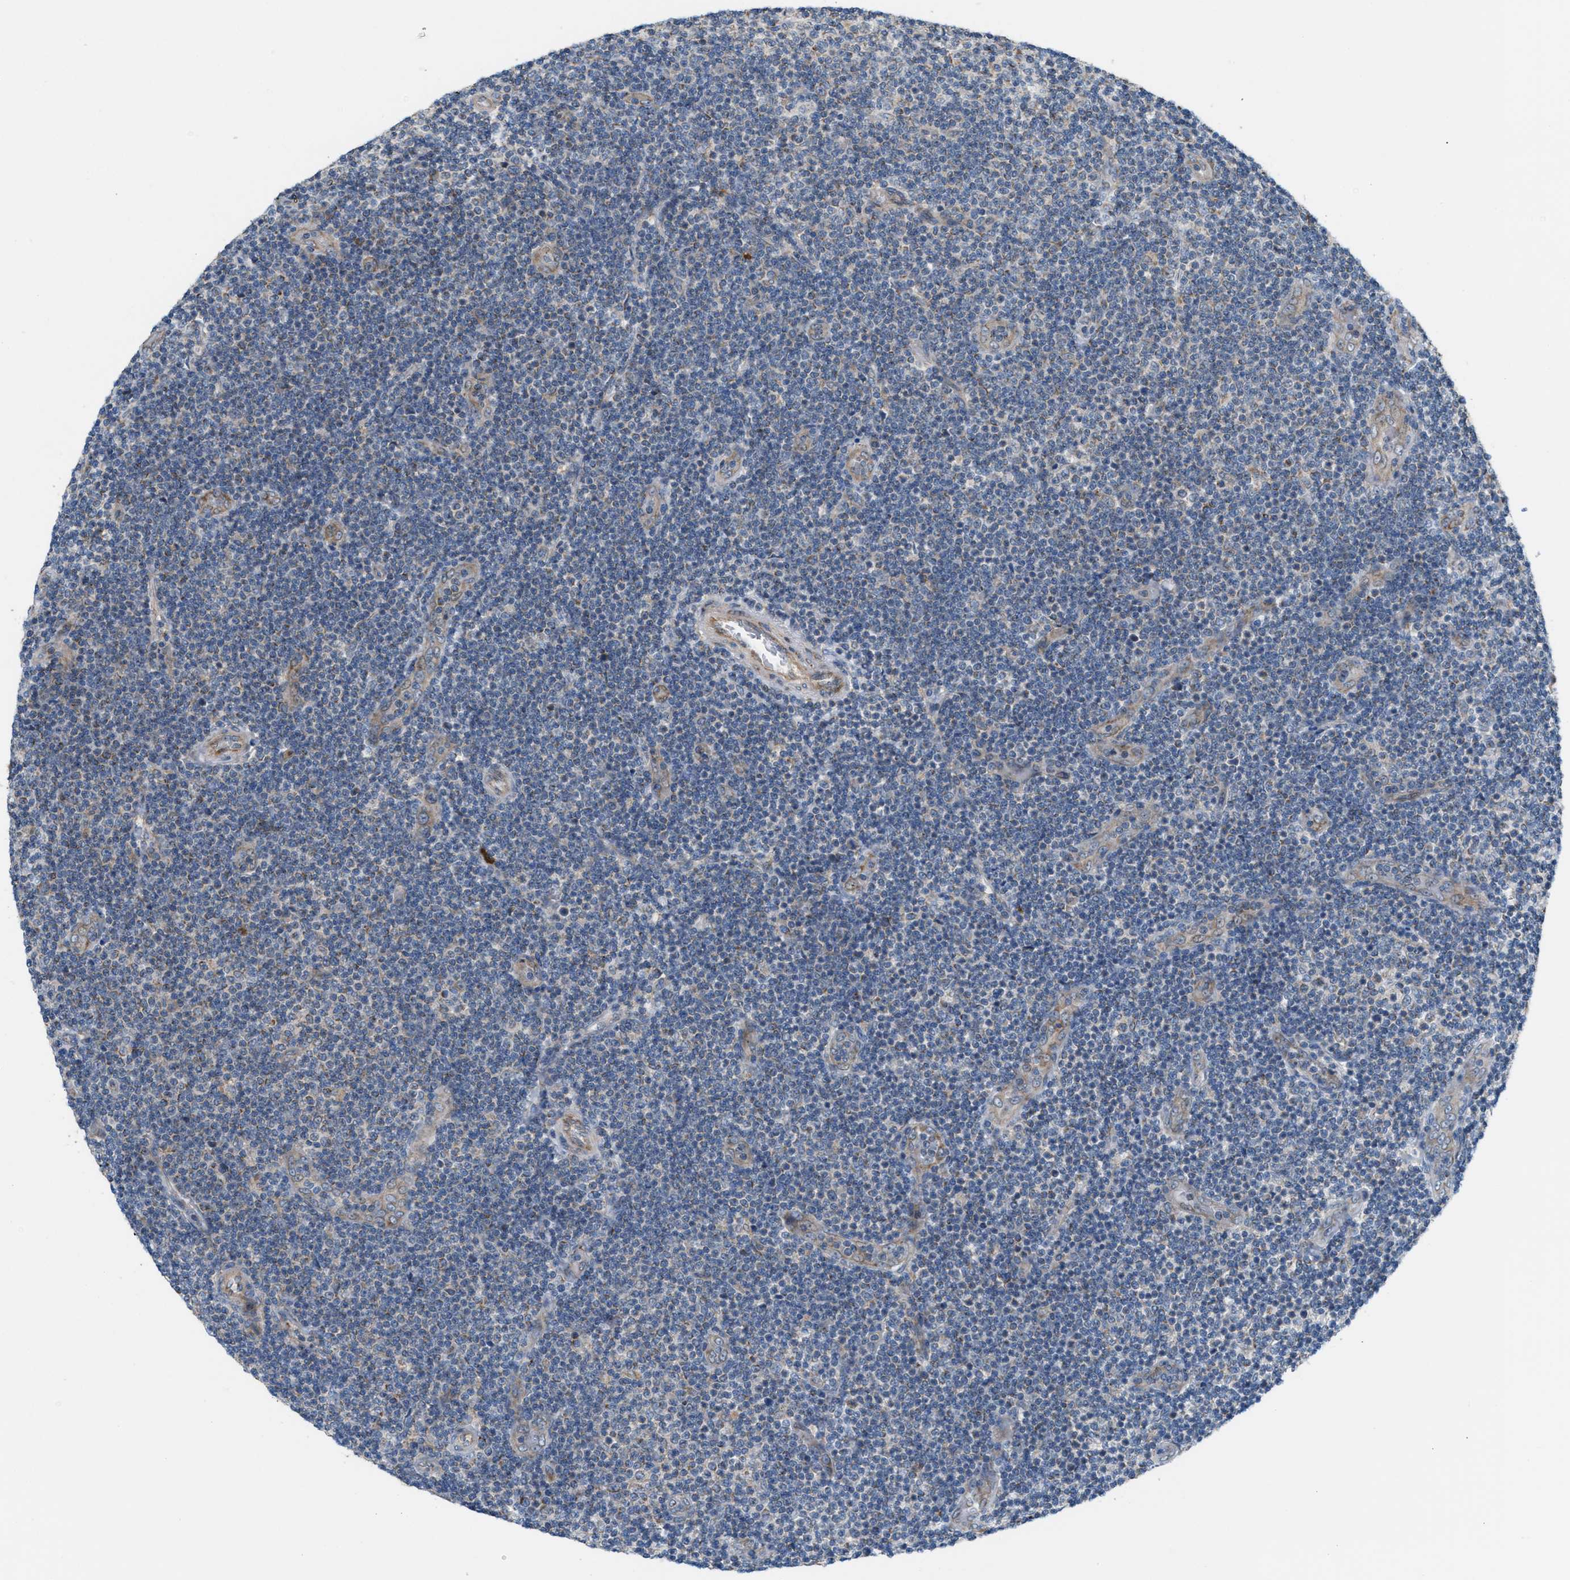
{"staining": {"intensity": "weak", "quantity": "<25%", "location": "cytoplasmic/membranous"}, "tissue": "lymphoma", "cell_type": "Tumor cells", "image_type": "cancer", "snomed": [{"axis": "morphology", "description": "Malignant lymphoma, non-Hodgkin's type, Low grade"}, {"axis": "topography", "description": "Lymph node"}], "caption": "Immunohistochemistry histopathology image of human lymphoma stained for a protein (brown), which displays no positivity in tumor cells.", "gene": "PDCL", "patient": {"sex": "male", "age": 83}}